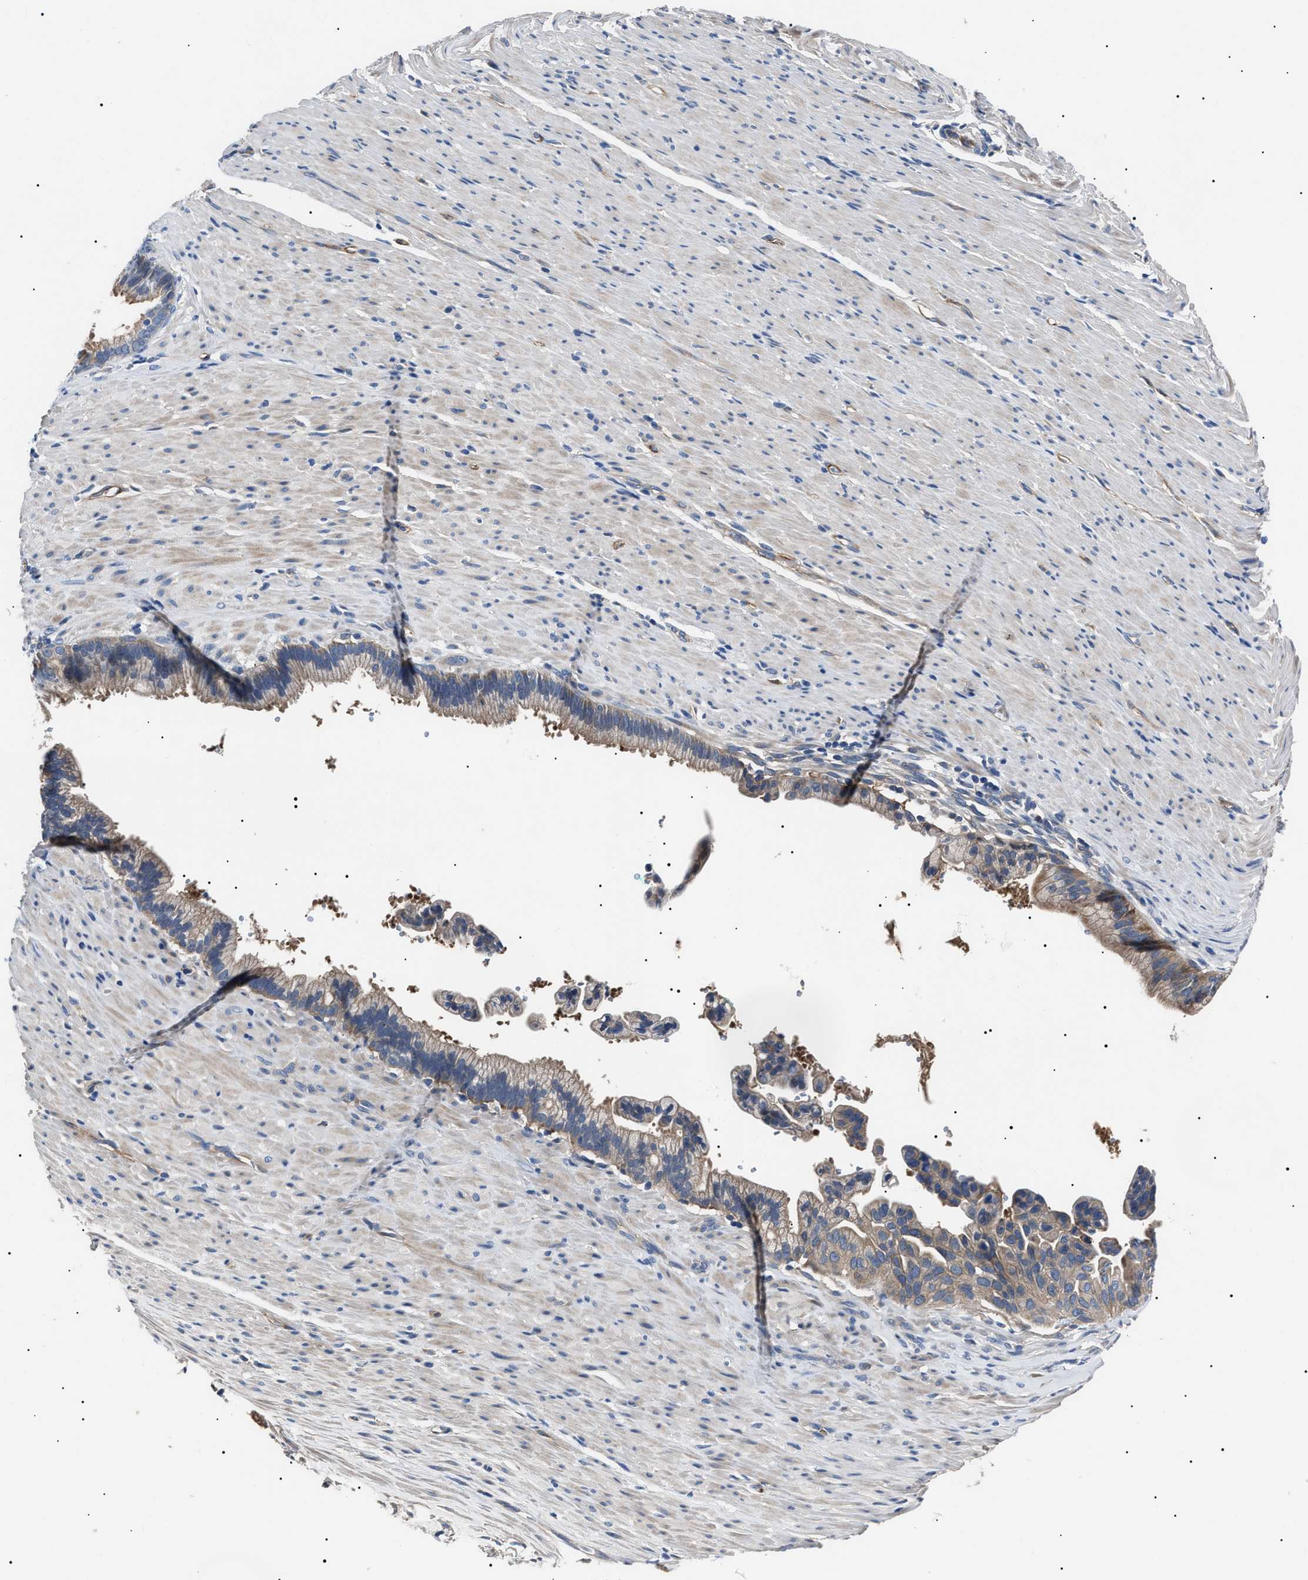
{"staining": {"intensity": "weak", "quantity": "<25%", "location": "cytoplasmic/membranous"}, "tissue": "pancreatic cancer", "cell_type": "Tumor cells", "image_type": "cancer", "snomed": [{"axis": "morphology", "description": "Adenocarcinoma, NOS"}, {"axis": "topography", "description": "Pancreas"}], "caption": "Tumor cells show no significant staining in pancreatic adenocarcinoma.", "gene": "IFT81", "patient": {"sex": "male", "age": 69}}